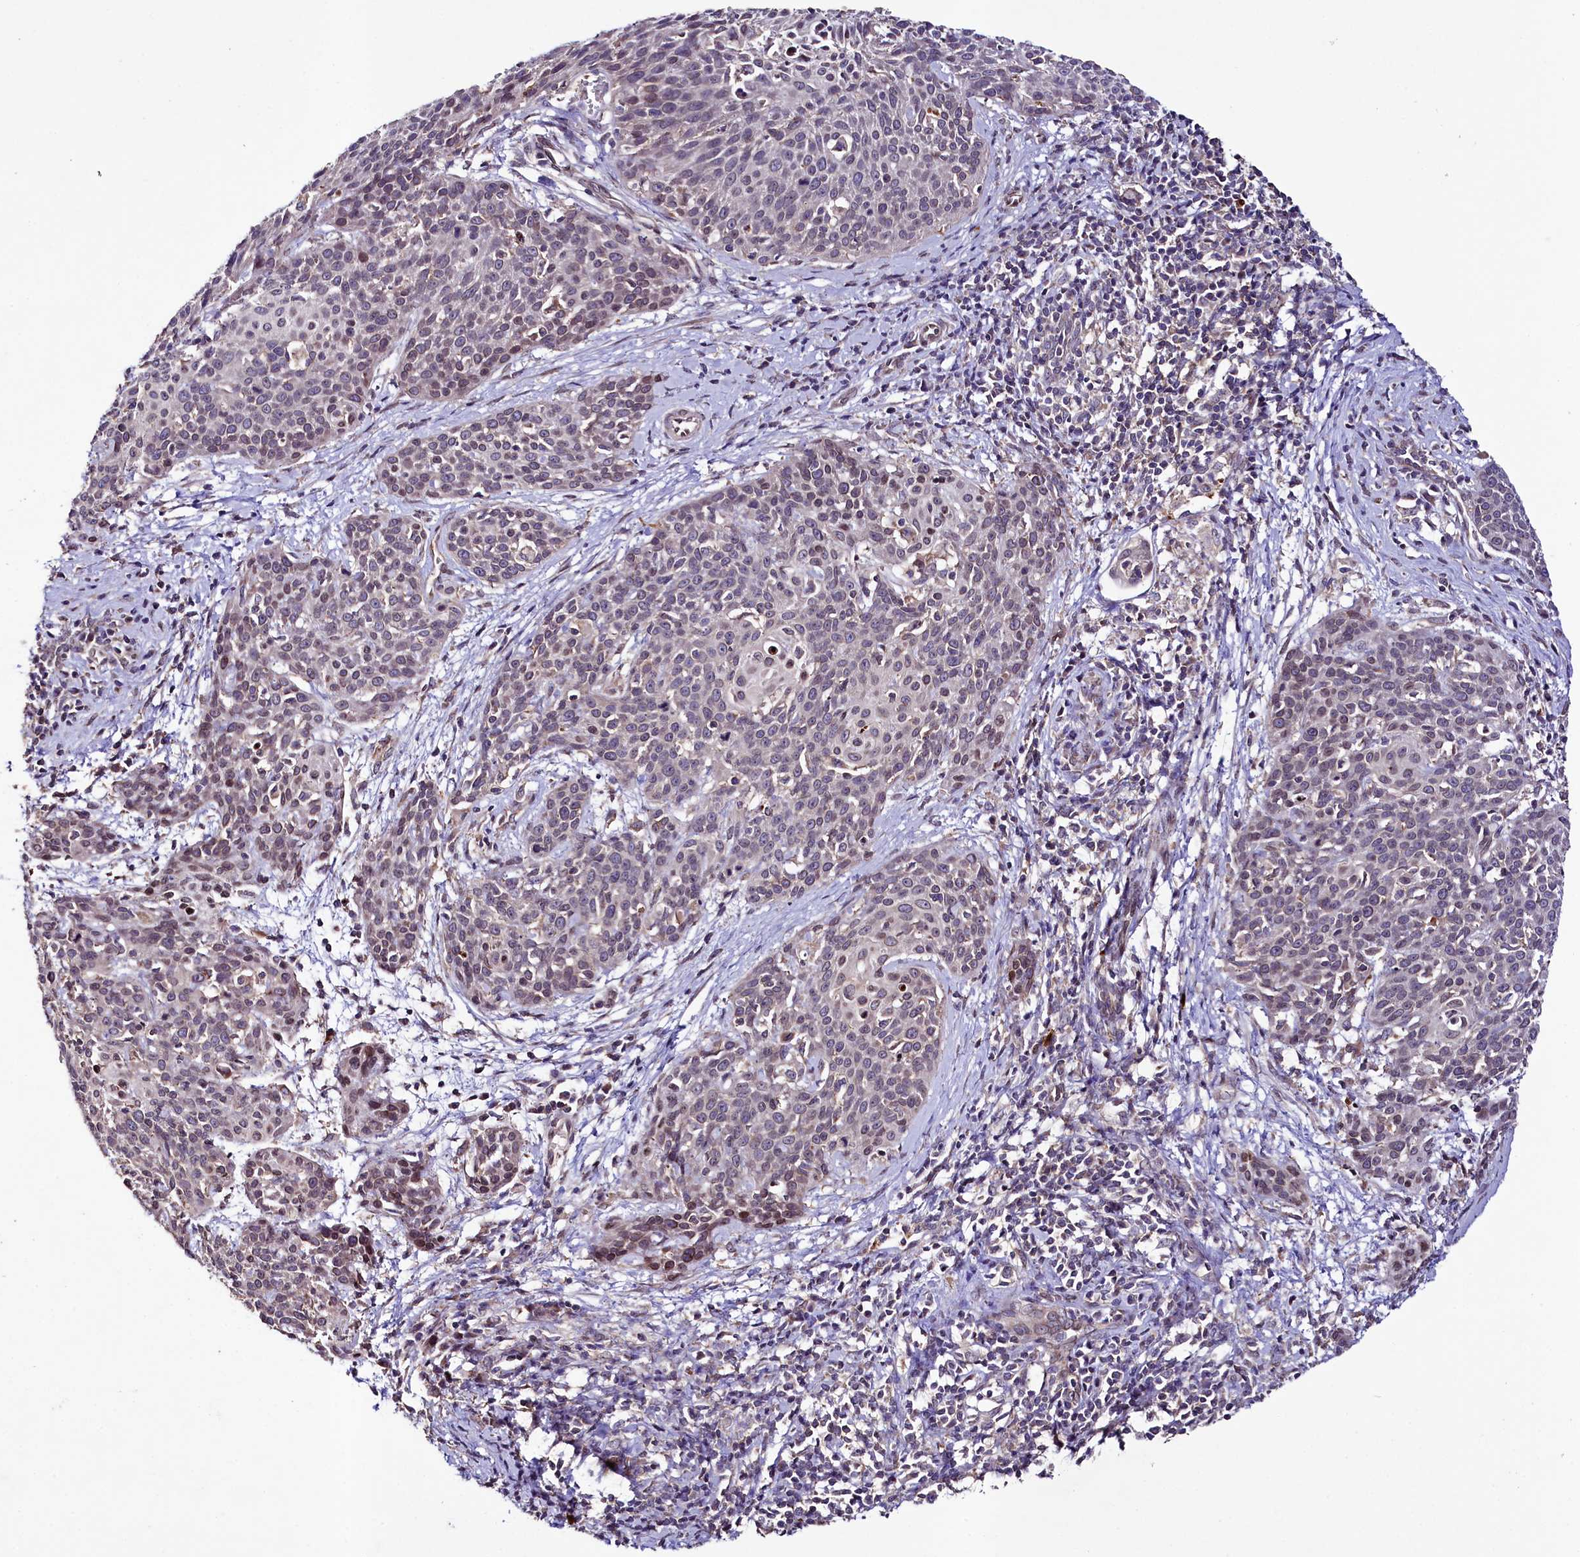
{"staining": {"intensity": "weak", "quantity": "<25%", "location": "nuclear"}, "tissue": "cervical cancer", "cell_type": "Tumor cells", "image_type": "cancer", "snomed": [{"axis": "morphology", "description": "Squamous cell carcinoma, NOS"}, {"axis": "topography", "description": "Cervix"}], "caption": "Immunohistochemistry photomicrograph of squamous cell carcinoma (cervical) stained for a protein (brown), which exhibits no staining in tumor cells.", "gene": "ZNF226", "patient": {"sex": "female", "age": 38}}